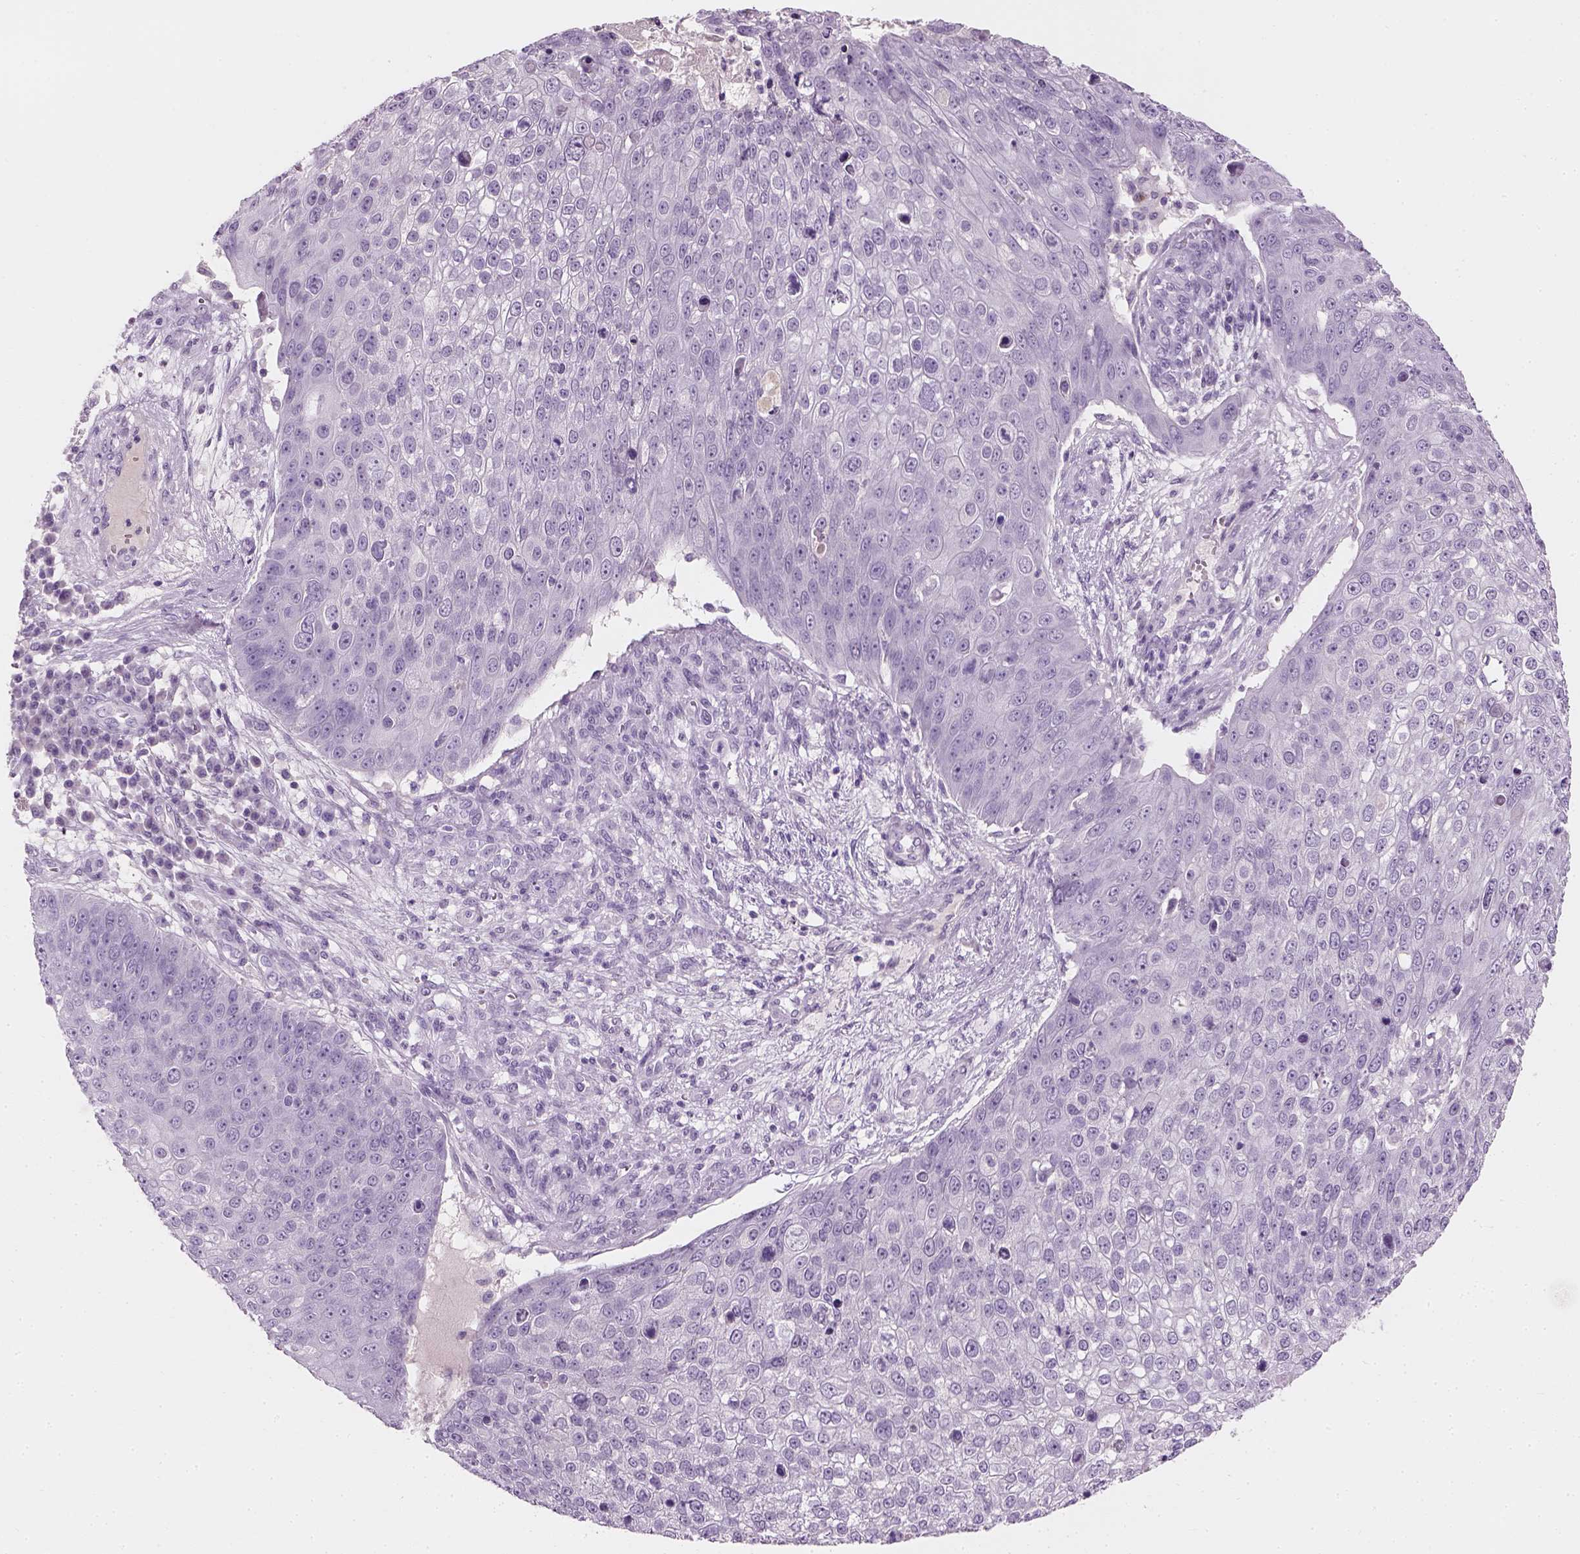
{"staining": {"intensity": "negative", "quantity": "none", "location": "none"}, "tissue": "skin cancer", "cell_type": "Tumor cells", "image_type": "cancer", "snomed": [{"axis": "morphology", "description": "Squamous cell carcinoma, NOS"}, {"axis": "topography", "description": "Skin"}], "caption": "An image of human skin squamous cell carcinoma is negative for staining in tumor cells.", "gene": "TH", "patient": {"sex": "male", "age": 71}}